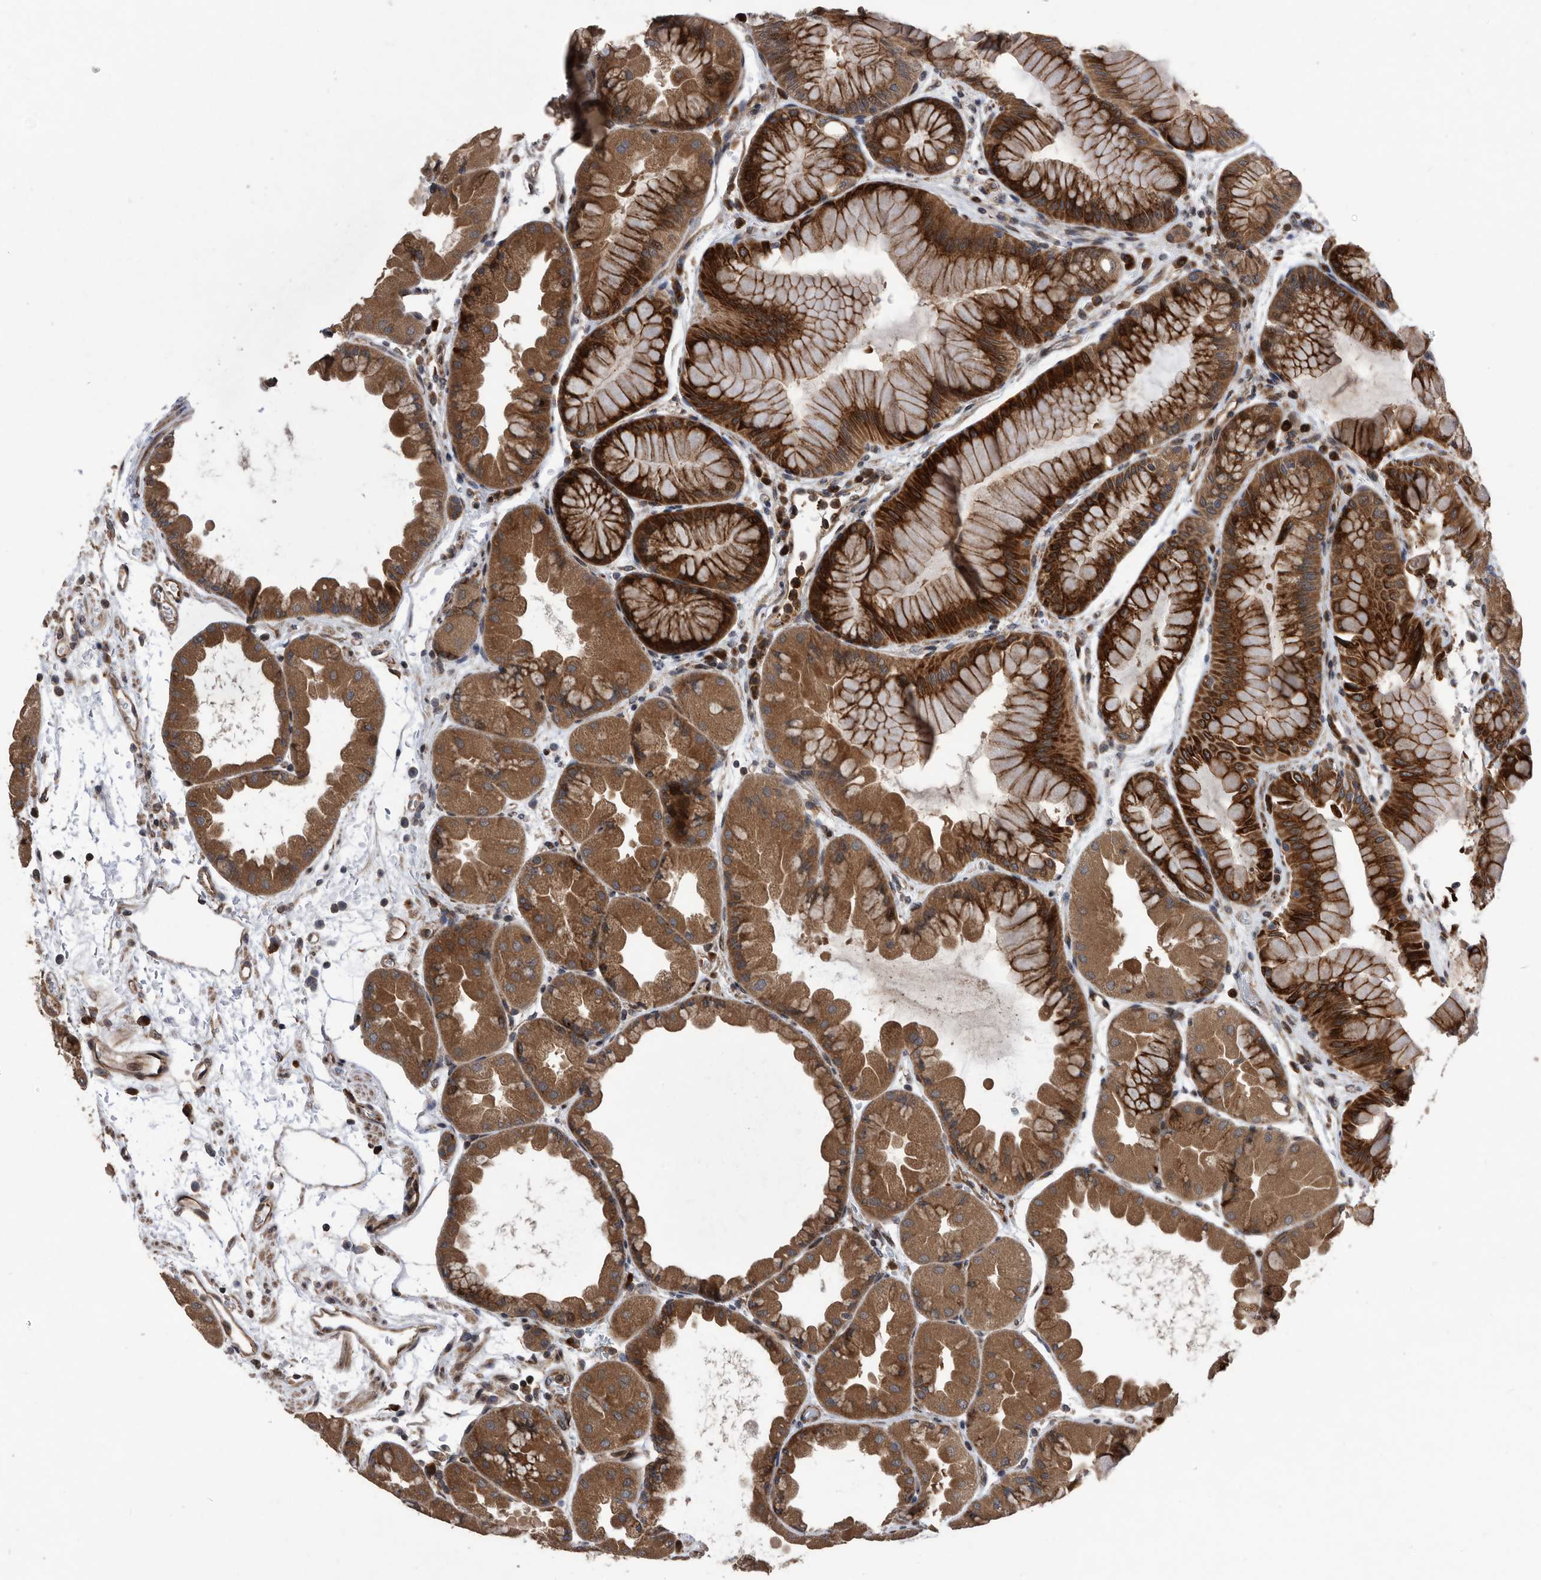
{"staining": {"intensity": "strong", "quantity": ">75%", "location": "cytoplasmic/membranous"}, "tissue": "stomach", "cell_type": "Glandular cells", "image_type": "normal", "snomed": [{"axis": "morphology", "description": "Normal tissue, NOS"}, {"axis": "topography", "description": "Stomach, upper"}], "caption": "IHC (DAB) staining of normal human stomach demonstrates strong cytoplasmic/membranous protein expression in about >75% of glandular cells. (DAB (3,3'-diaminobenzidine) IHC with brightfield microscopy, high magnification).", "gene": "SERINC2", "patient": {"sex": "male", "age": 47}}